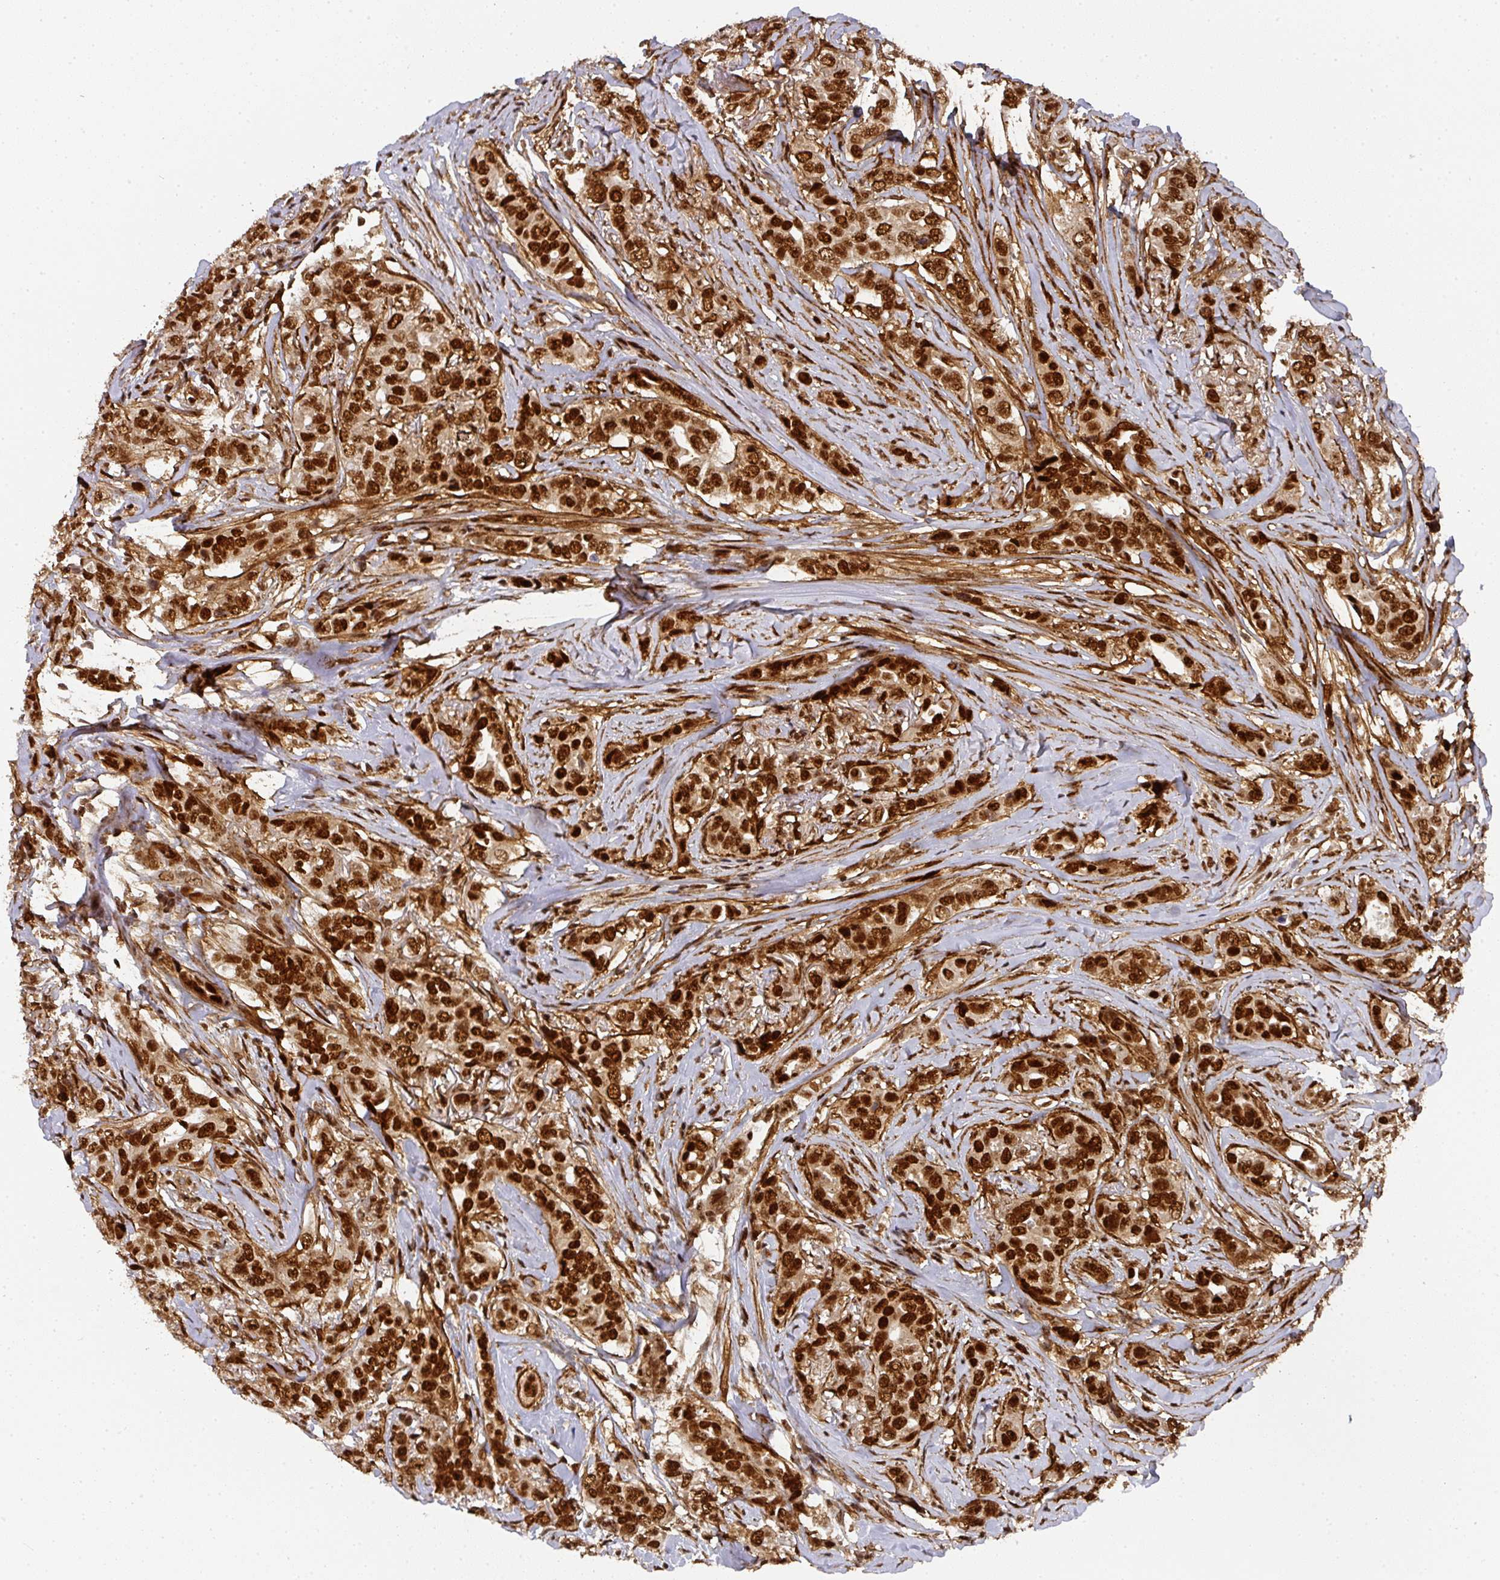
{"staining": {"intensity": "strong", "quantity": ">75%", "location": "nuclear"}, "tissue": "breast cancer", "cell_type": "Tumor cells", "image_type": "cancer", "snomed": [{"axis": "morphology", "description": "Lobular carcinoma"}, {"axis": "topography", "description": "Breast"}], "caption": "Immunohistochemistry (IHC) (DAB (3,3'-diaminobenzidine)) staining of human breast cancer (lobular carcinoma) displays strong nuclear protein positivity in approximately >75% of tumor cells.", "gene": "DIDO1", "patient": {"sex": "female", "age": 51}}